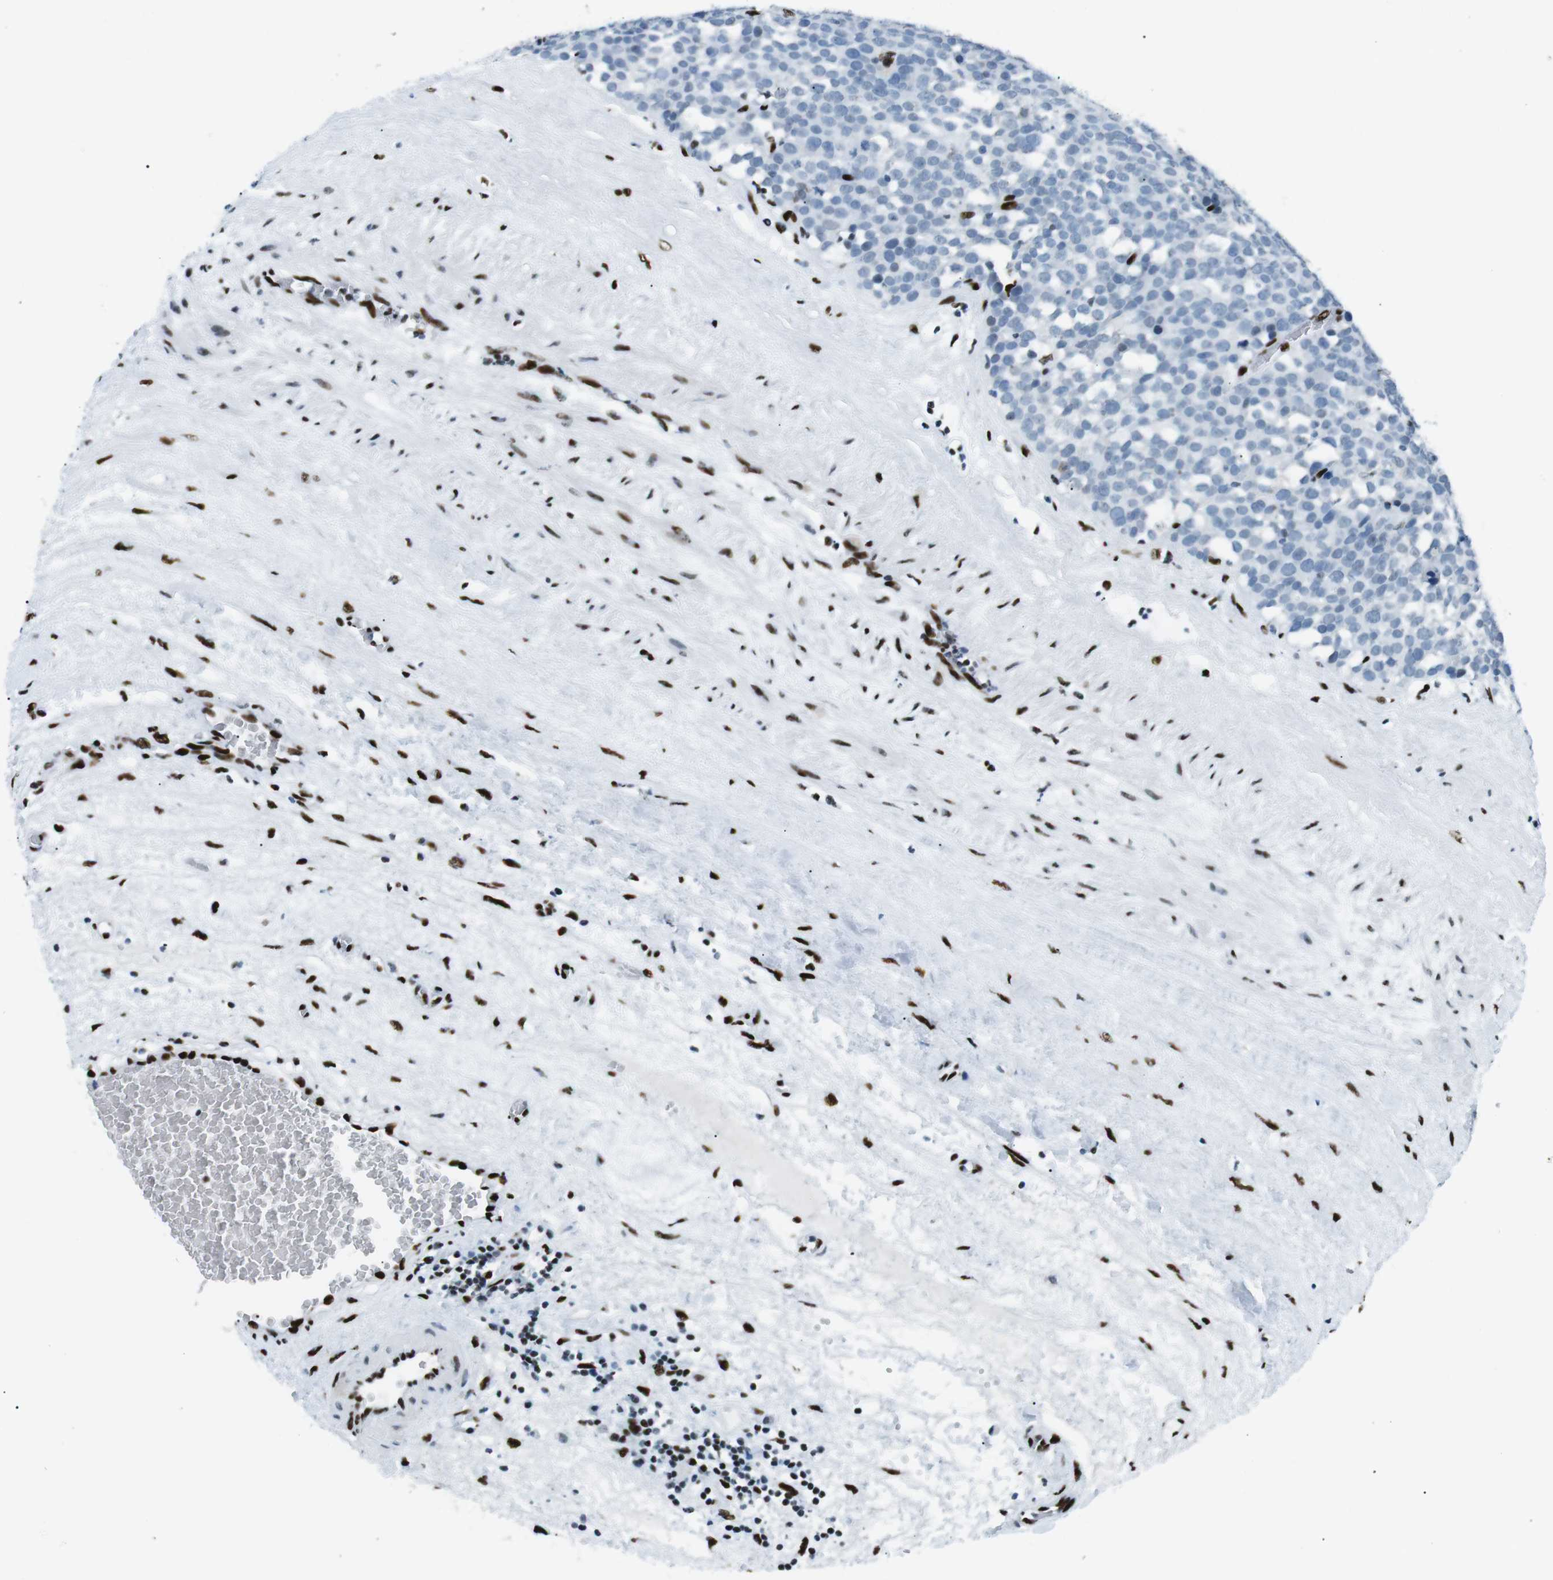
{"staining": {"intensity": "negative", "quantity": "none", "location": "none"}, "tissue": "testis cancer", "cell_type": "Tumor cells", "image_type": "cancer", "snomed": [{"axis": "morphology", "description": "Seminoma, NOS"}, {"axis": "topography", "description": "Testis"}], "caption": "This is an immunohistochemistry micrograph of seminoma (testis). There is no staining in tumor cells.", "gene": "PML", "patient": {"sex": "male", "age": 71}}